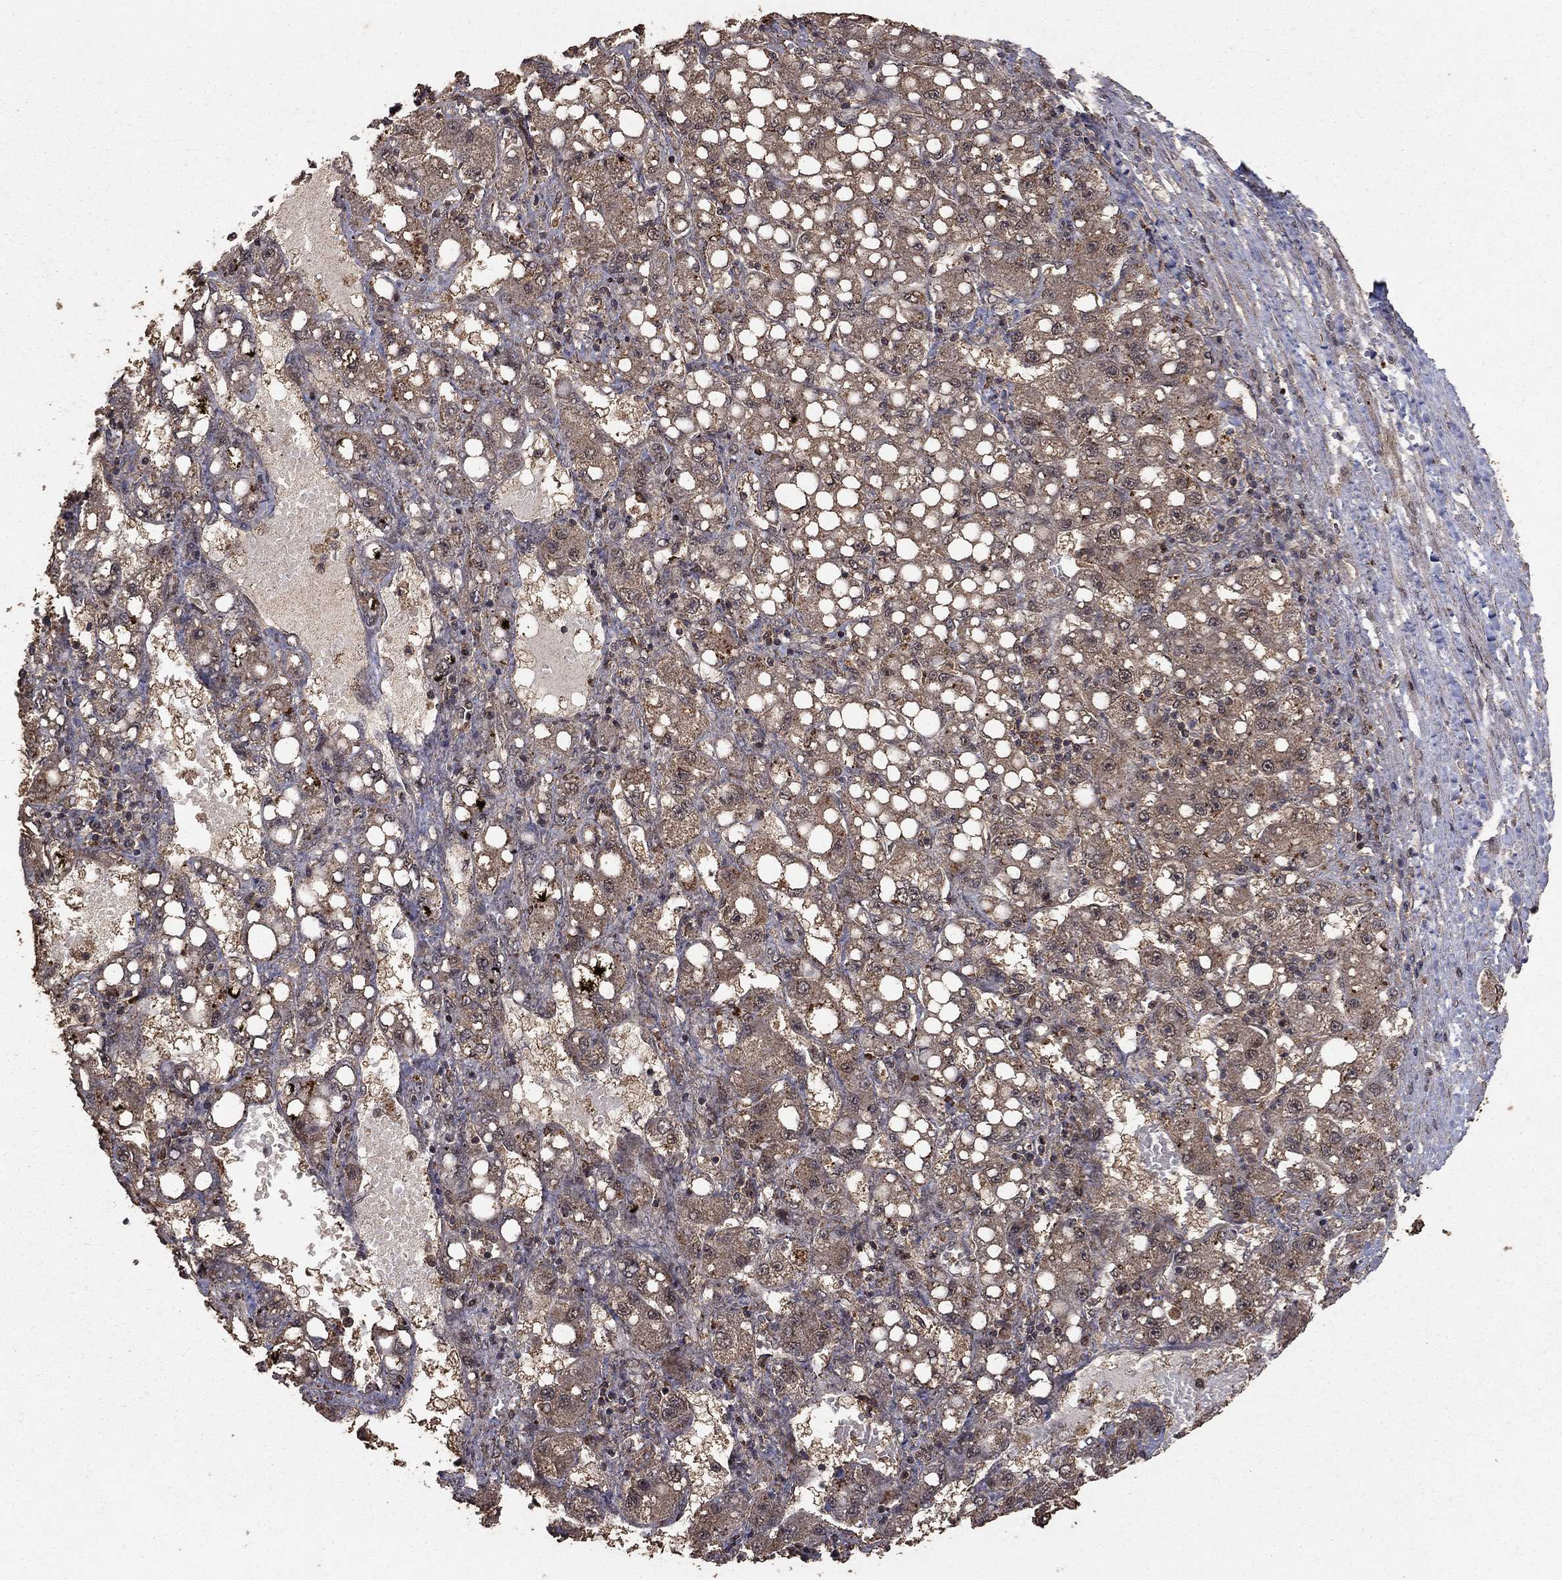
{"staining": {"intensity": "weak", "quantity": "25%-75%", "location": "cytoplasmic/membranous"}, "tissue": "liver cancer", "cell_type": "Tumor cells", "image_type": "cancer", "snomed": [{"axis": "morphology", "description": "Carcinoma, Hepatocellular, NOS"}, {"axis": "topography", "description": "Liver"}], "caption": "Immunohistochemical staining of hepatocellular carcinoma (liver) reveals low levels of weak cytoplasmic/membranous protein staining in about 25%-75% of tumor cells.", "gene": "PRDM1", "patient": {"sex": "female", "age": 65}}